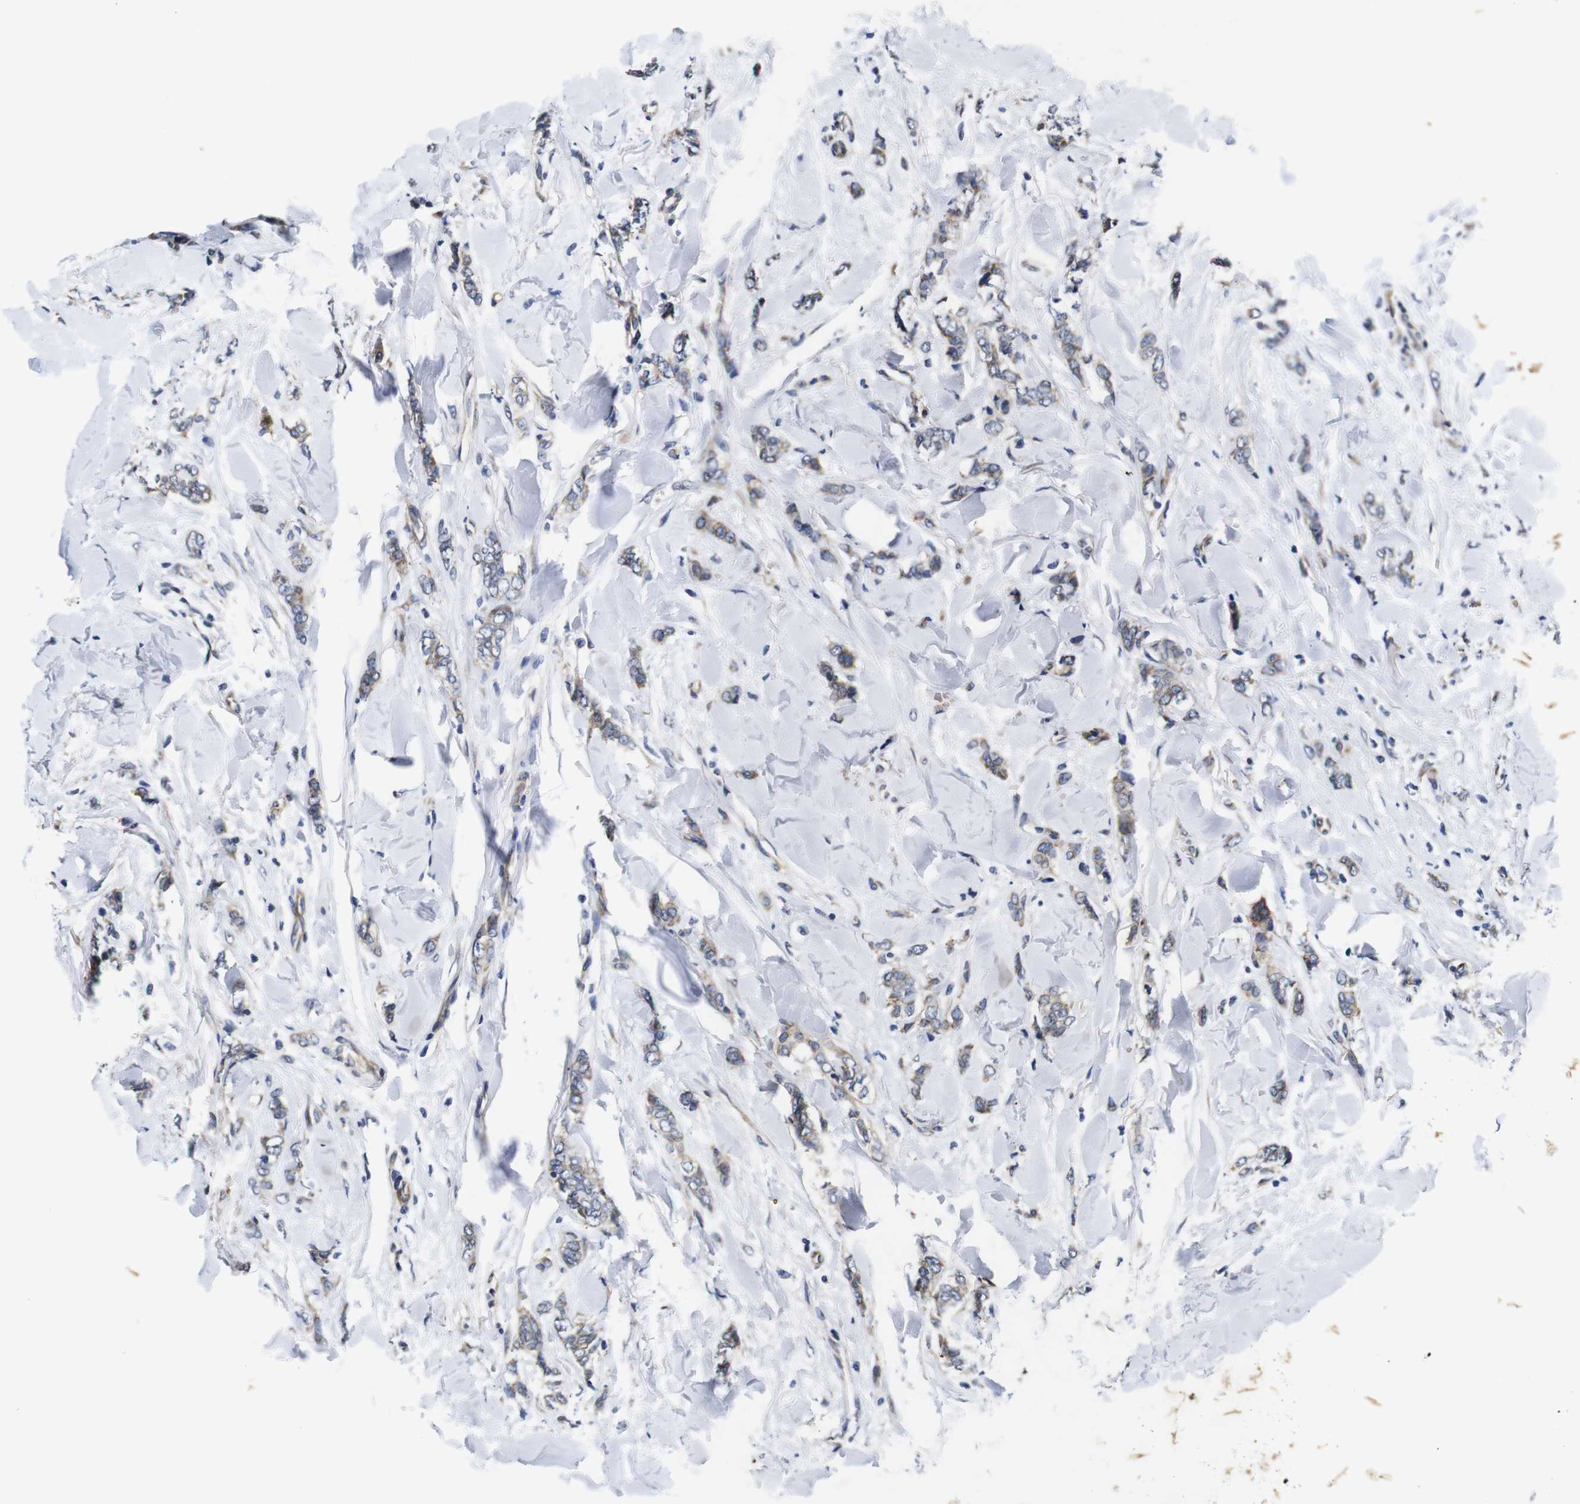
{"staining": {"intensity": "weak", "quantity": ">75%", "location": "cytoplasmic/membranous"}, "tissue": "breast cancer", "cell_type": "Tumor cells", "image_type": "cancer", "snomed": [{"axis": "morphology", "description": "Lobular carcinoma"}, {"axis": "topography", "description": "Skin"}, {"axis": "topography", "description": "Breast"}], "caption": "Breast cancer (lobular carcinoma) stained with IHC reveals weak cytoplasmic/membranous expression in about >75% of tumor cells.", "gene": "SOCS3", "patient": {"sex": "female", "age": 46}}